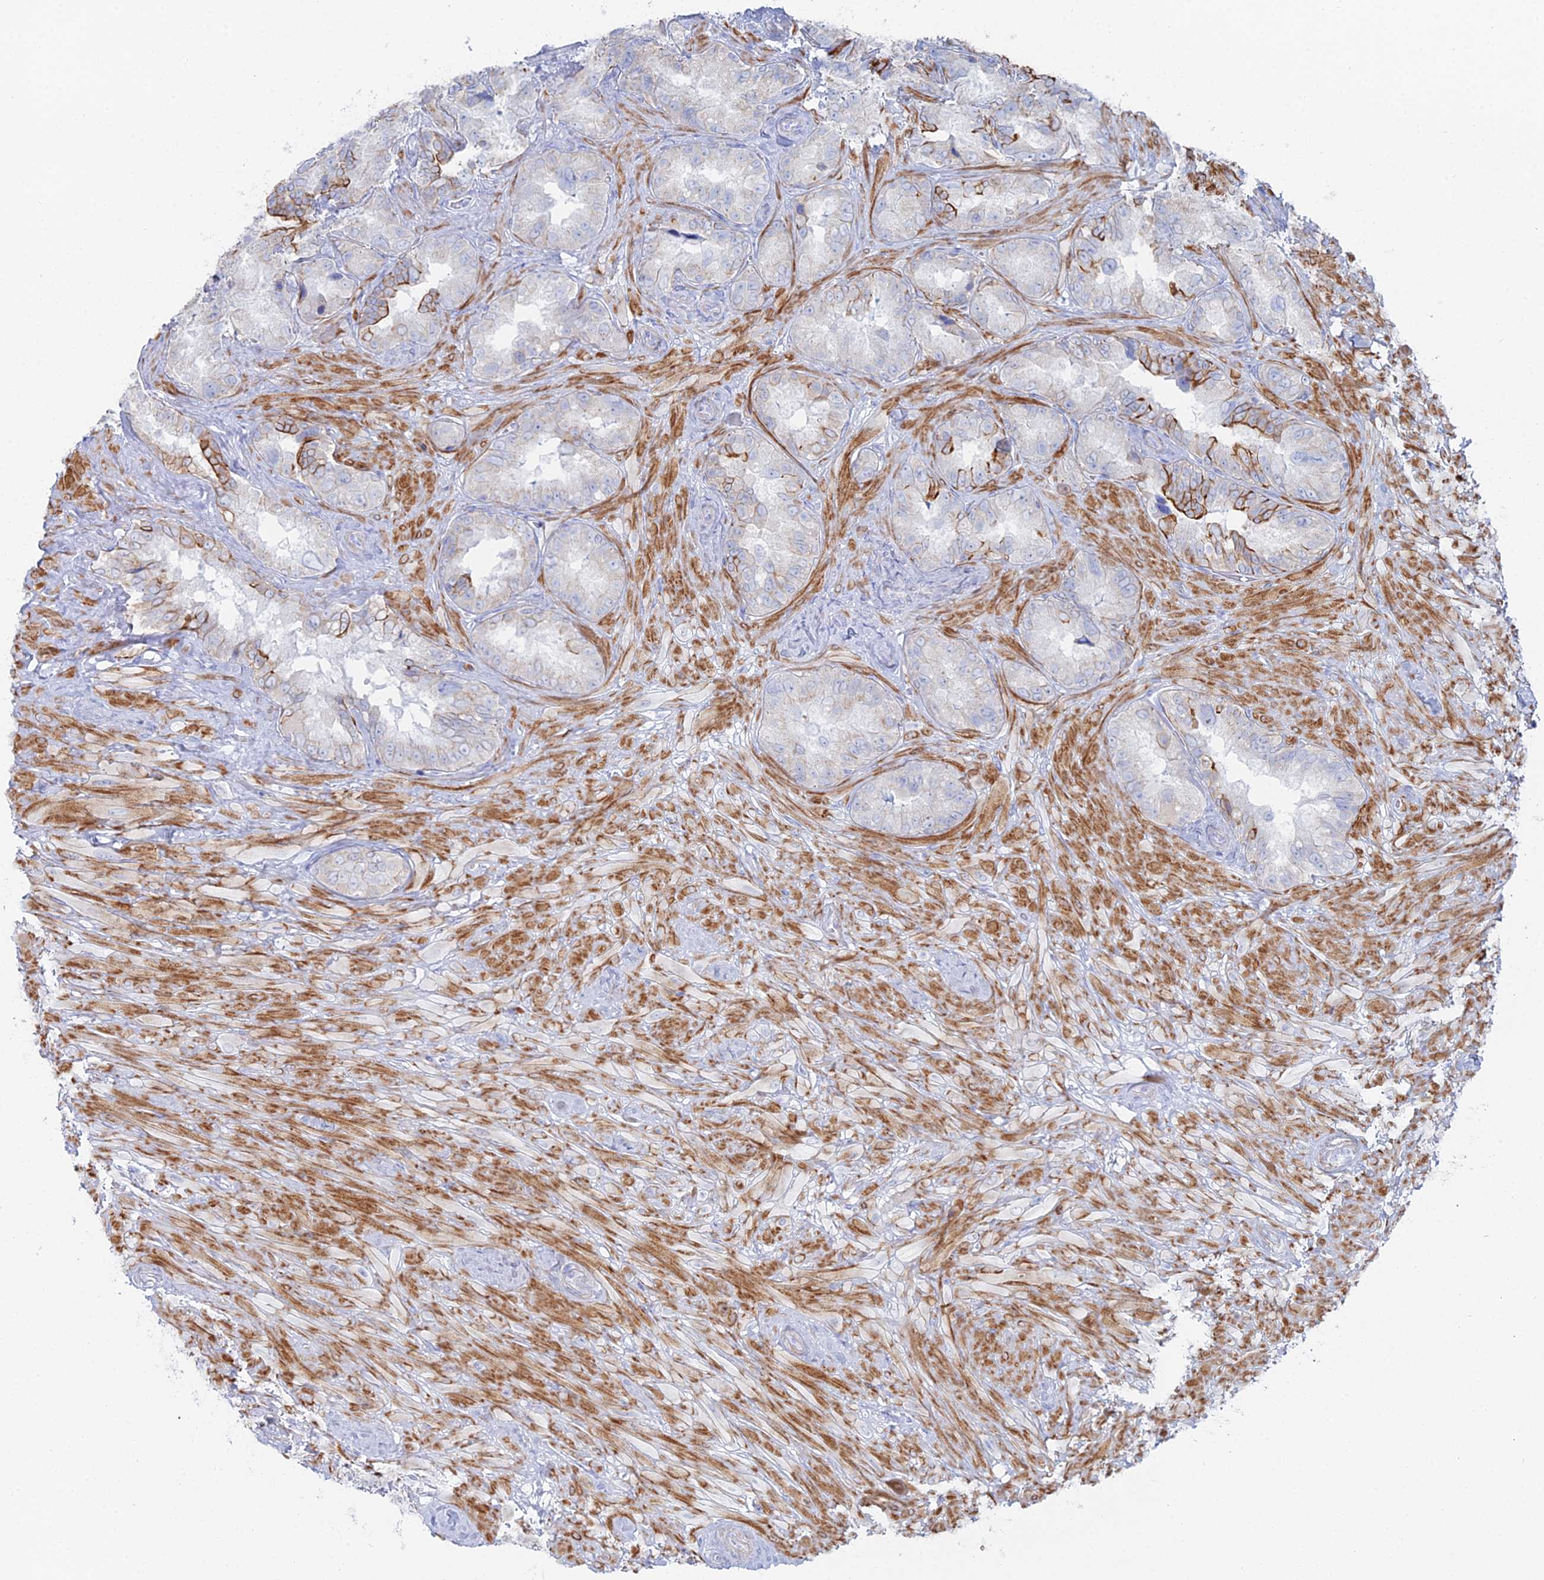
{"staining": {"intensity": "moderate", "quantity": "<25%", "location": "cytoplasmic/membranous"}, "tissue": "seminal vesicle", "cell_type": "Glandular cells", "image_type": "normal", "snomed": [{"axis": "morphology", "description": "Normal tissue, NOS"}, {"axis": "topography", "description": "Seminal veicle"}, {"axis": "topography", "description": "Peripheral nerve tissue"}], "caption": "High-power microscopy captured an immunohistochemistry (IHC) image of benign seminal vesicle, revealing moderate cytoplasmic/membranous positivity in approximately <25% of glandular cells.", "gene": "DHX34", "patient": {"sex": "male", "age": 67}}